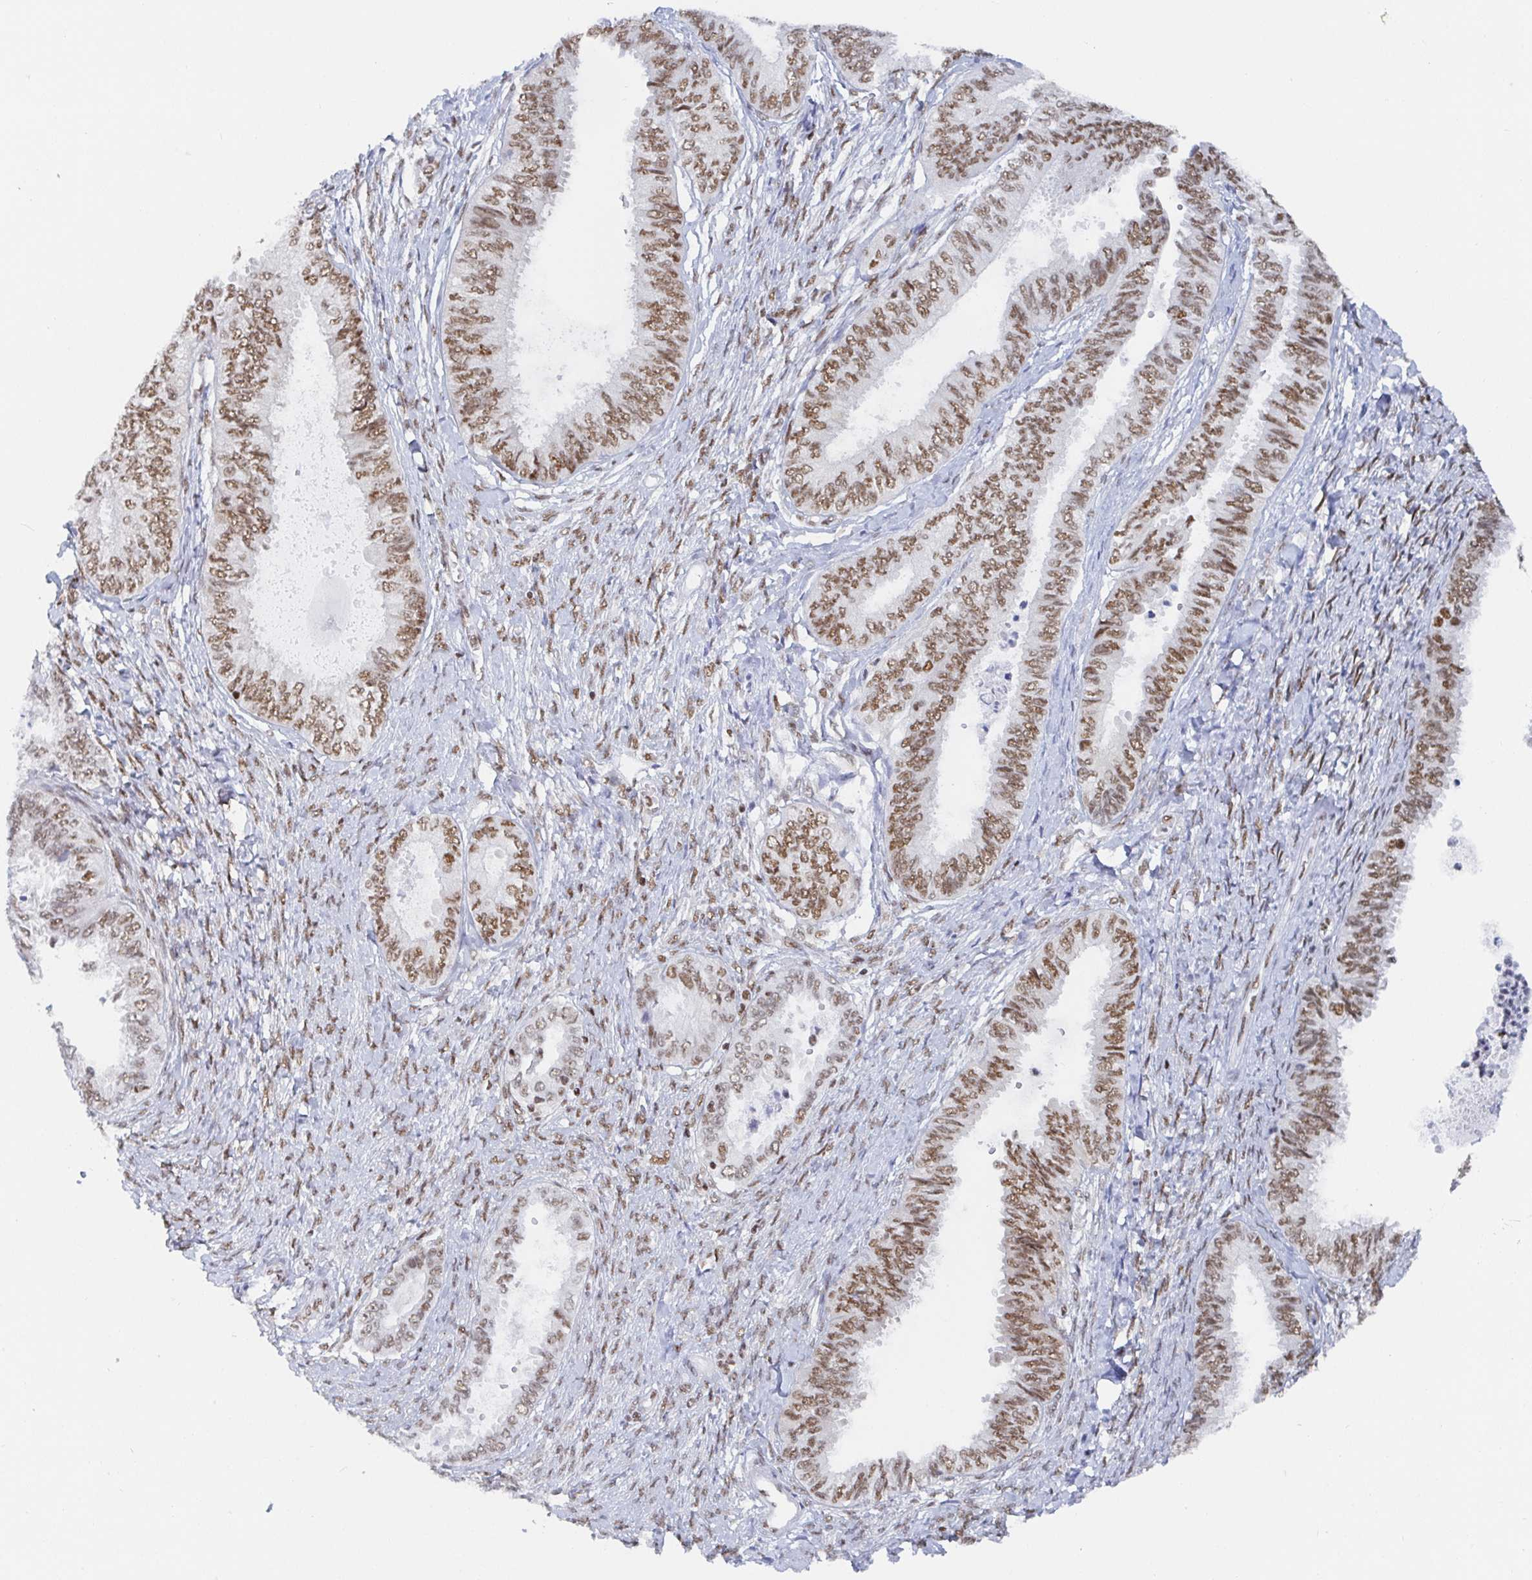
{"staining": {"intensity": "moderate", "quantity": ">75%", "location": "nuclear"}, "tissue": "ovarian cancer", "cell_type": "Tumor cells", "image_type": "cancer", "snomed": [{"axis": "morphology", "description": "Carcinoma, endometroid"}, {"axis": "topography", "description": "Ovary"}], "caption": "Endometroid carcinoma (ovarian) tissue exhibits moderate nuclear expression in approximately >75% of tumor cells, visualized by immunohistochemistry. (DAB (3,3'-diaminobenzidine) IHC, brown staining for protein, blue staining for nuclei).", "gene": "EWSR1", "patient": {"sex": "female", "age": 70}}